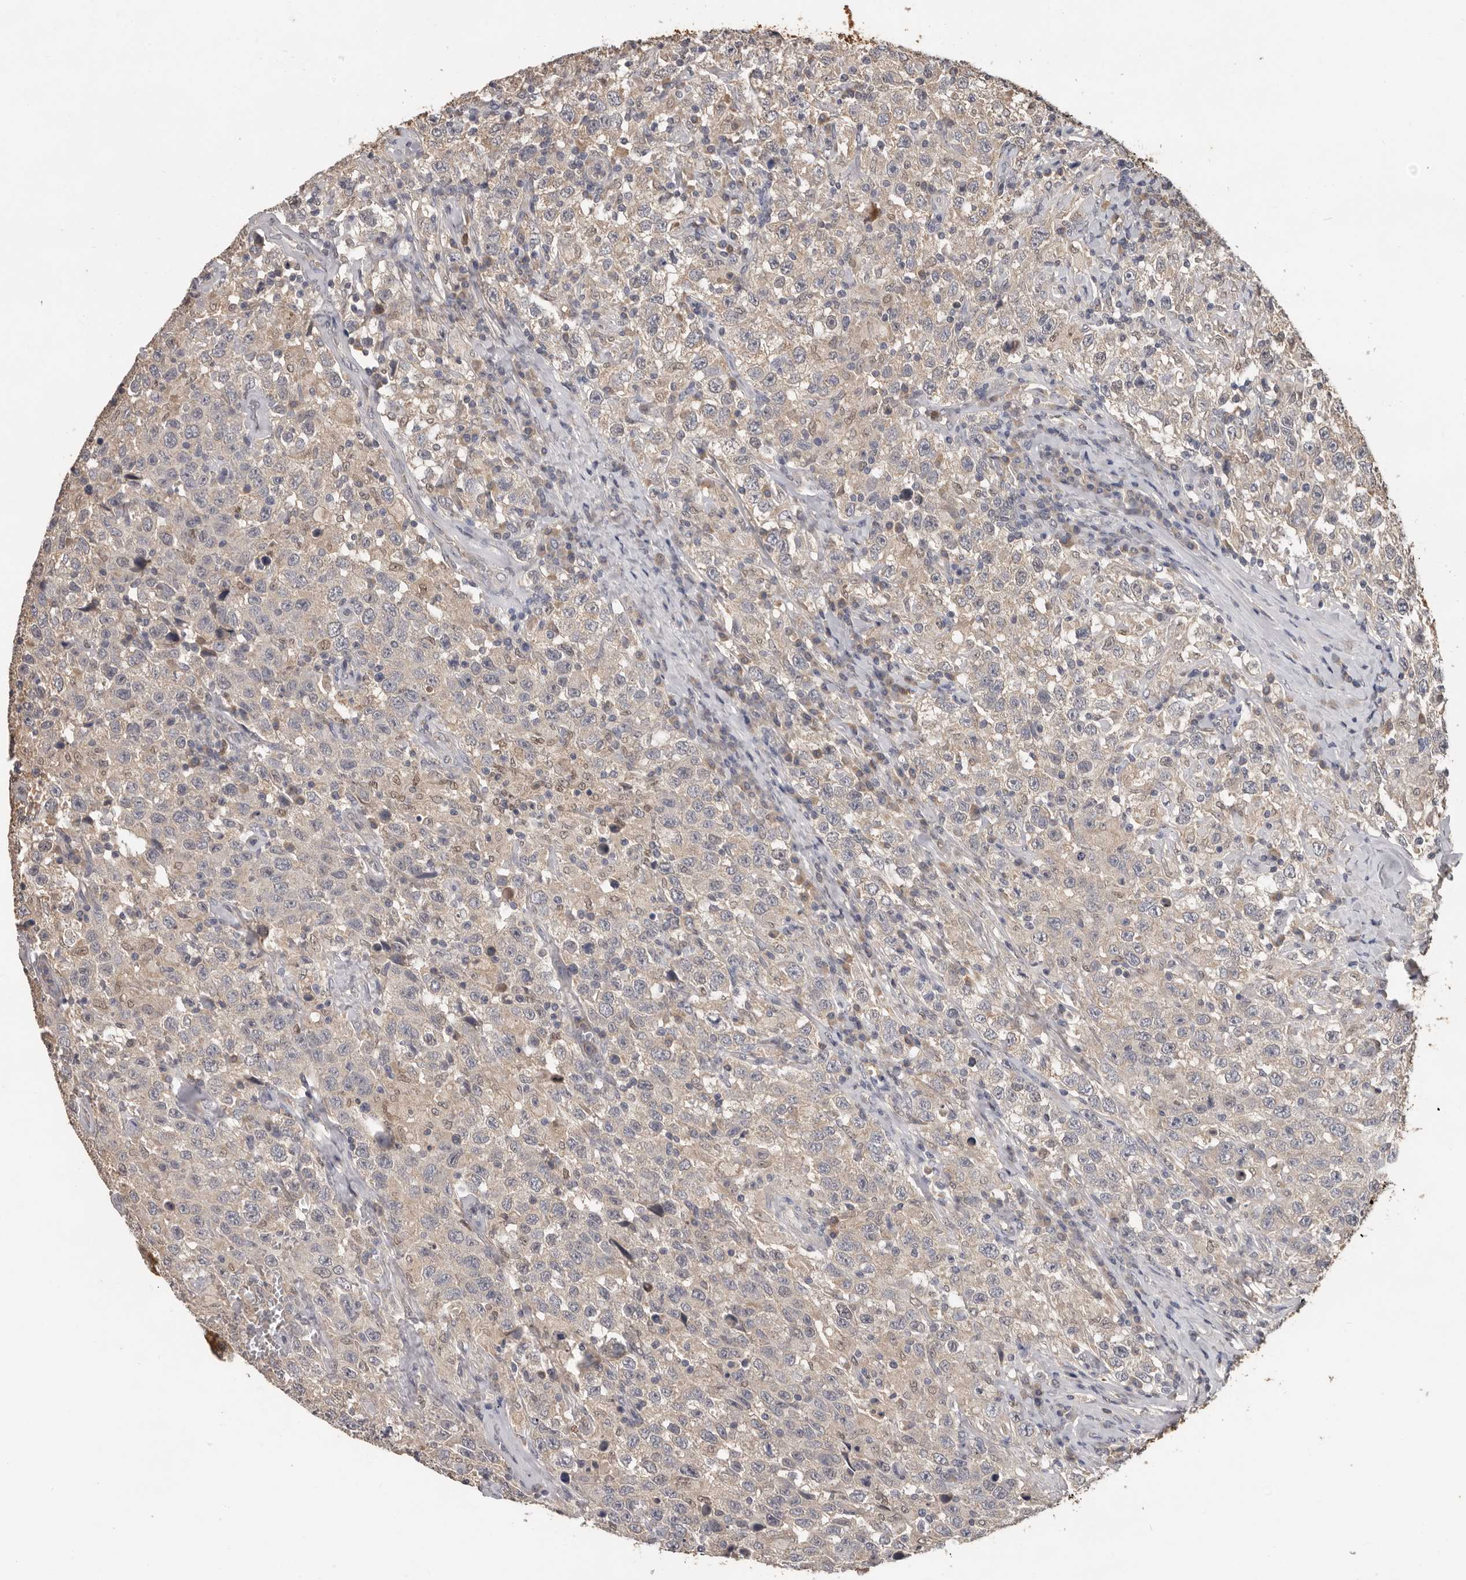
{"staining": {"intensity": "negative", "quantity": "none", "location": "none"}, "tissue": "testis cancer", "cell_type": "Tumor cells", "image_type": "cancer", "snomed": [{"axis": "morphology", "description": "Seminoma, NOS"}, {"axis": "topography", "description": "Testis"}], "caption": "Immunohistochemical staining of testis seminoma reveals no significant expression in tumor cells. (DAB IHC visualized using brightfield microscopy, high magnification).", "gene": "MTF1", "patient": {"sex": "male", "age": 41}}